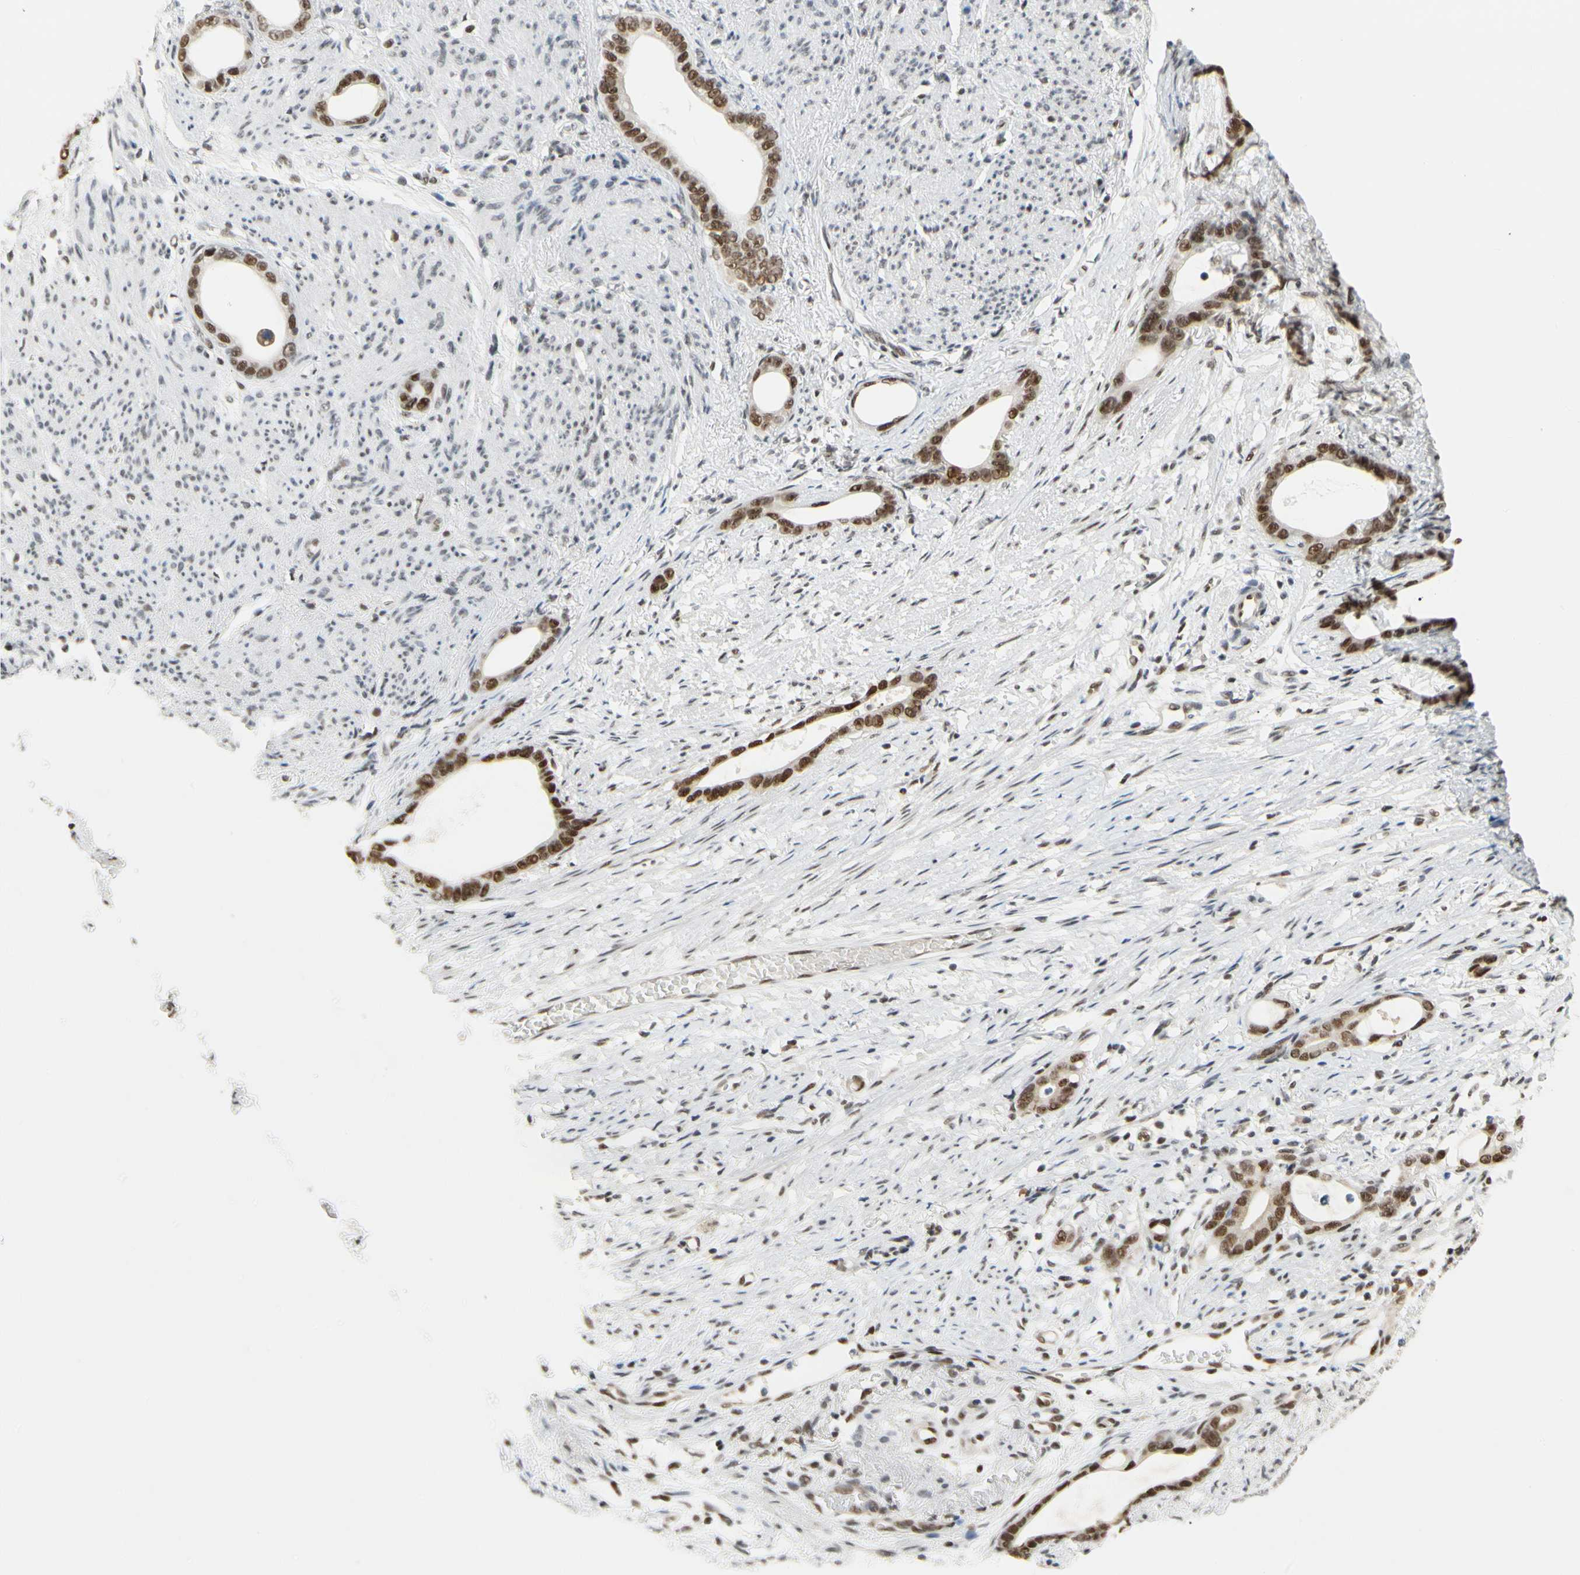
{"staining": {"intensity": "strong", "quantity": ">75%", "location": "nuclear"}, "tissue": "stomach cancer", "cell_type": "Tumor cells", "image_type": "cancer", "snomed": [{"axis": "morphology", "description": "Adenocarcinoma, NOS"}, {"axis": "topography", "description": "Stomach"}], "caption": "IHC of adenocarcinoma (stomach) exhibits high levels of strong nuclear expression in about >75% of tumor cells.", "gene": "ZSCAN16", "patient": {"sex": "female", "age": 75}}